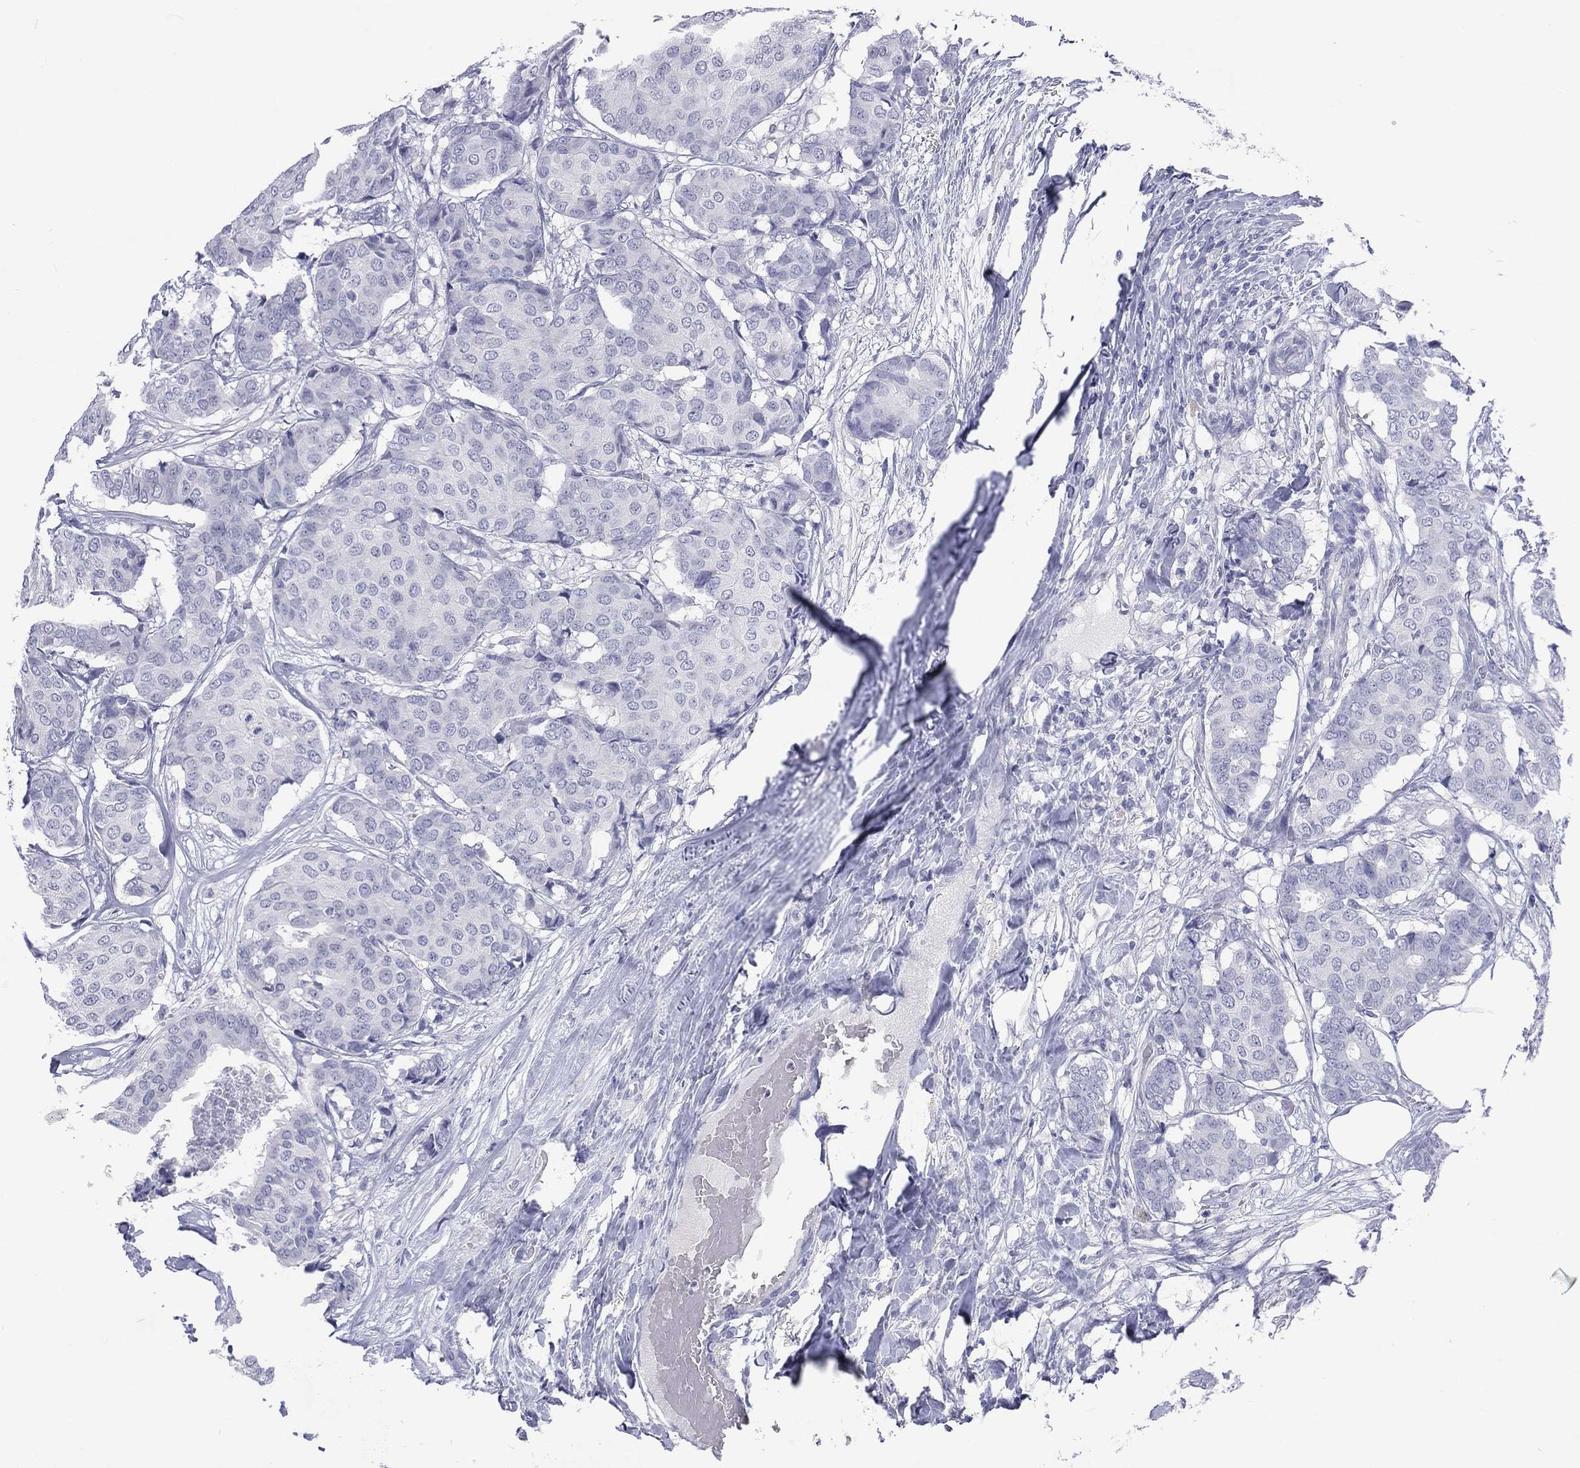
{"staining": {"intensity": "negative", "quantity": "none", "location": "none"}, "tissue": "breast cancer", "cell_type": "Tumor cells", "image_type": "cancer", "snomed": [{"axis": "morphology", "description": "Duct carcinoma"}, {"axis": "topography", "description": "Breast"}], "caption": "Breast invasive ductal carcinoma stained for a protein using IHC shows no expression tumor cells.", "gene": "SSX1", "patient": {"sex": "female", "age": 75}}